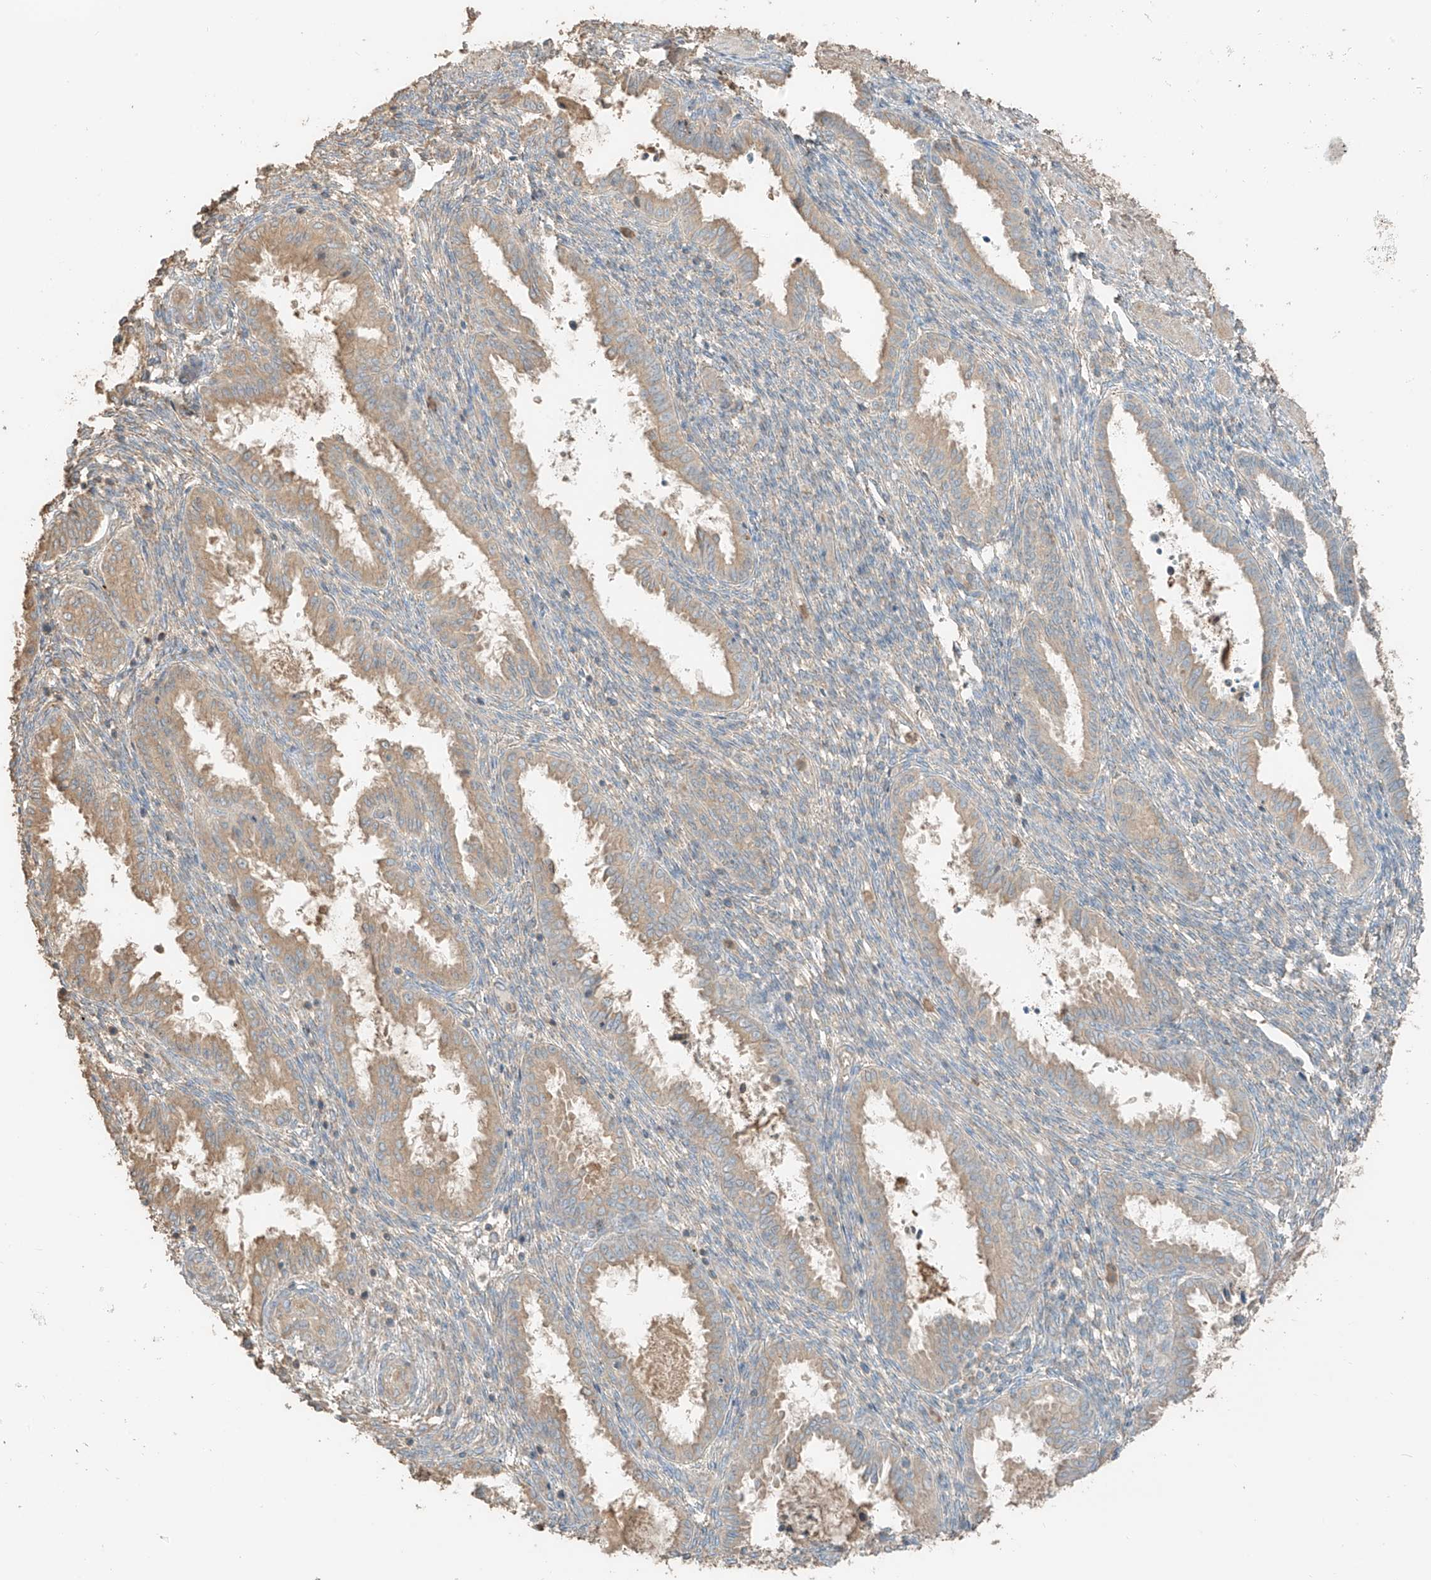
{"staining": {"intensity": "weak", "quantity": "<25%", "location": "cytoplasmic/membranous"}, "tissue": "endometrium", "cell_type": "Cells in endometrial stroma", "image_type": "normal", "snomed": [{"axis": "morphology", "description": "Normal tissue, NOS"}, {"axis": "topography", "description": "Endometrium"}], "caption": "DAB (3,3'-diaminobenzidine) immunohistochemical staining of benign human endometrium demonstrates no significant staining in cells in endometrial stroma.", "gene": "RFTN2", "patient": {"sex": "female", "age": 33}}